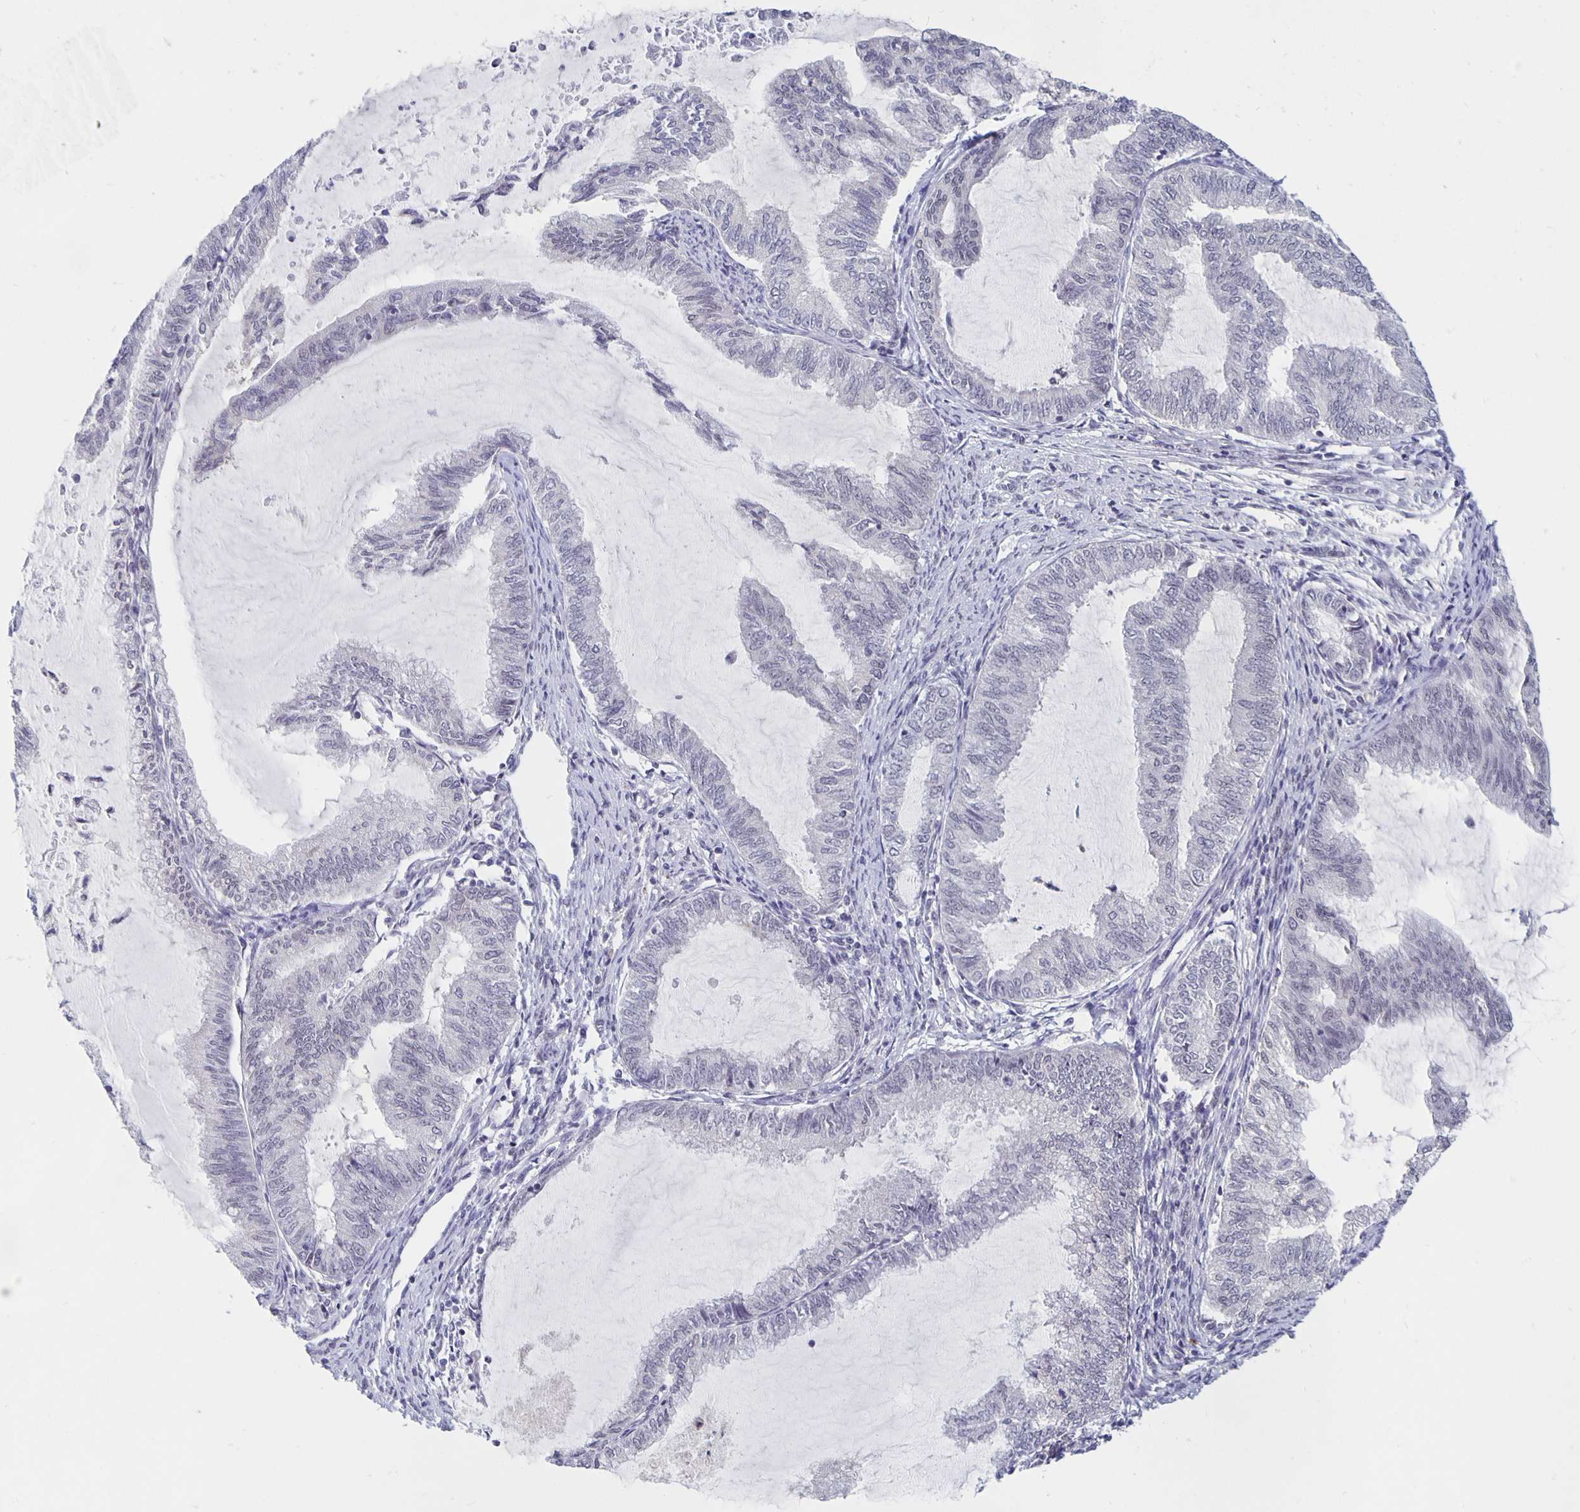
{"staining": {"intensity": "negative", "quantity": "none", "location": "none"}, "tissue": "endometrial cancer", "cell_type": "Tumor cells", "image_type": "cancer", "snomed": [{"axis": "morphology", "description": "Adenocarcinoma, NOS"}, {"axis": "topography", "description": "Endometrium"}], "caption": "There is no significant positivity in tumor cells of endometrial cancer.", "gene": "ZNF691", "patient": {"sex": "female", "age": 79}}